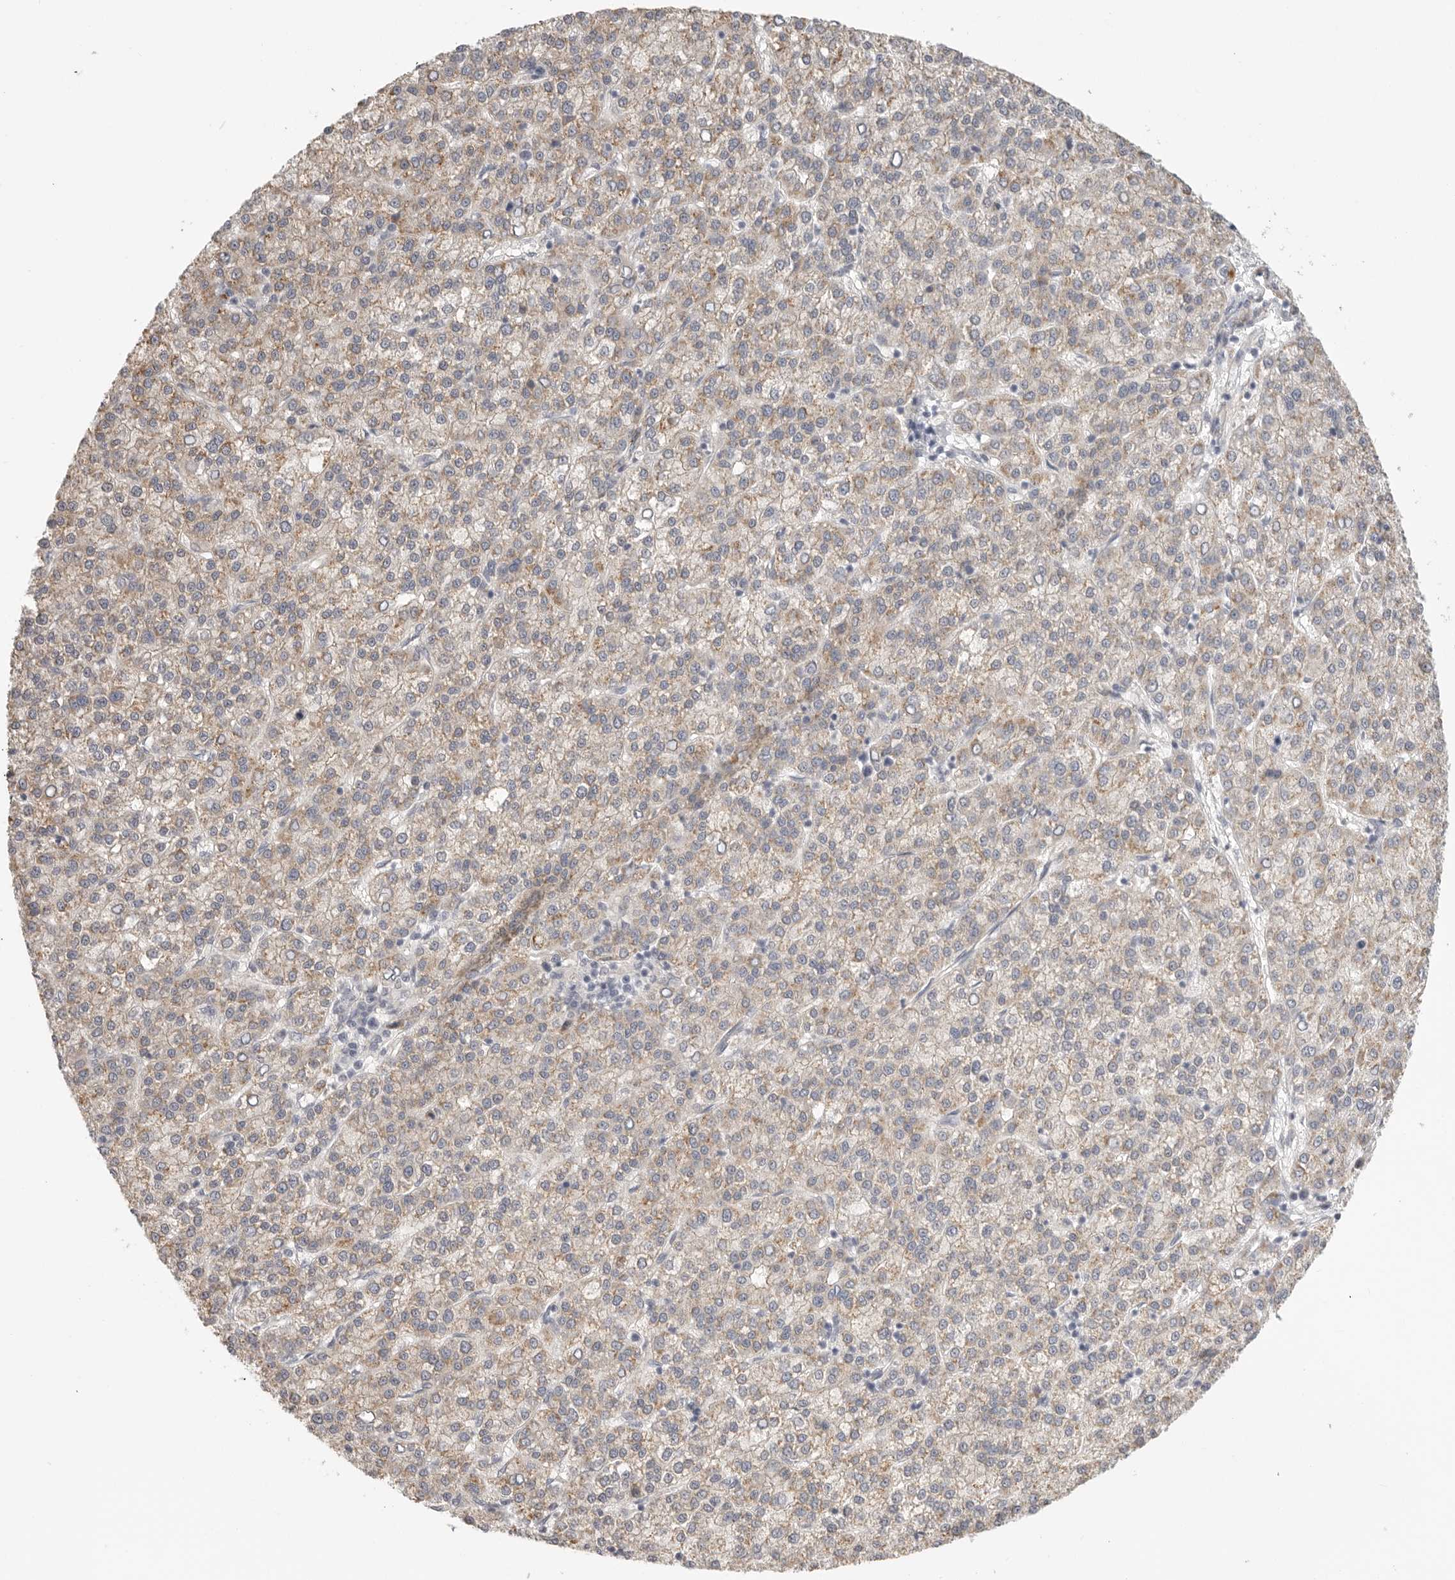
{"staining": {"intensity": "weak", "quantity": ">75%", "location": "cytoplasmic/membranous"}, "tissue": "liver cancer", "cell_type": "Tumor cells", "image_type": "cancer", "snomed": [{"axis": "morphology", "description": "Carcinoma, Hepatocellular, NOS"}, {"axis": "topography", "description": "Liver"}], "caption": "A brown stain highlights weak cytoplasmic/membranous positivity of a protein in liver hepatocellular carcinoma tumor cells.", "gene": "STAB2", "patient": {"sex": "female", "age": 58}}